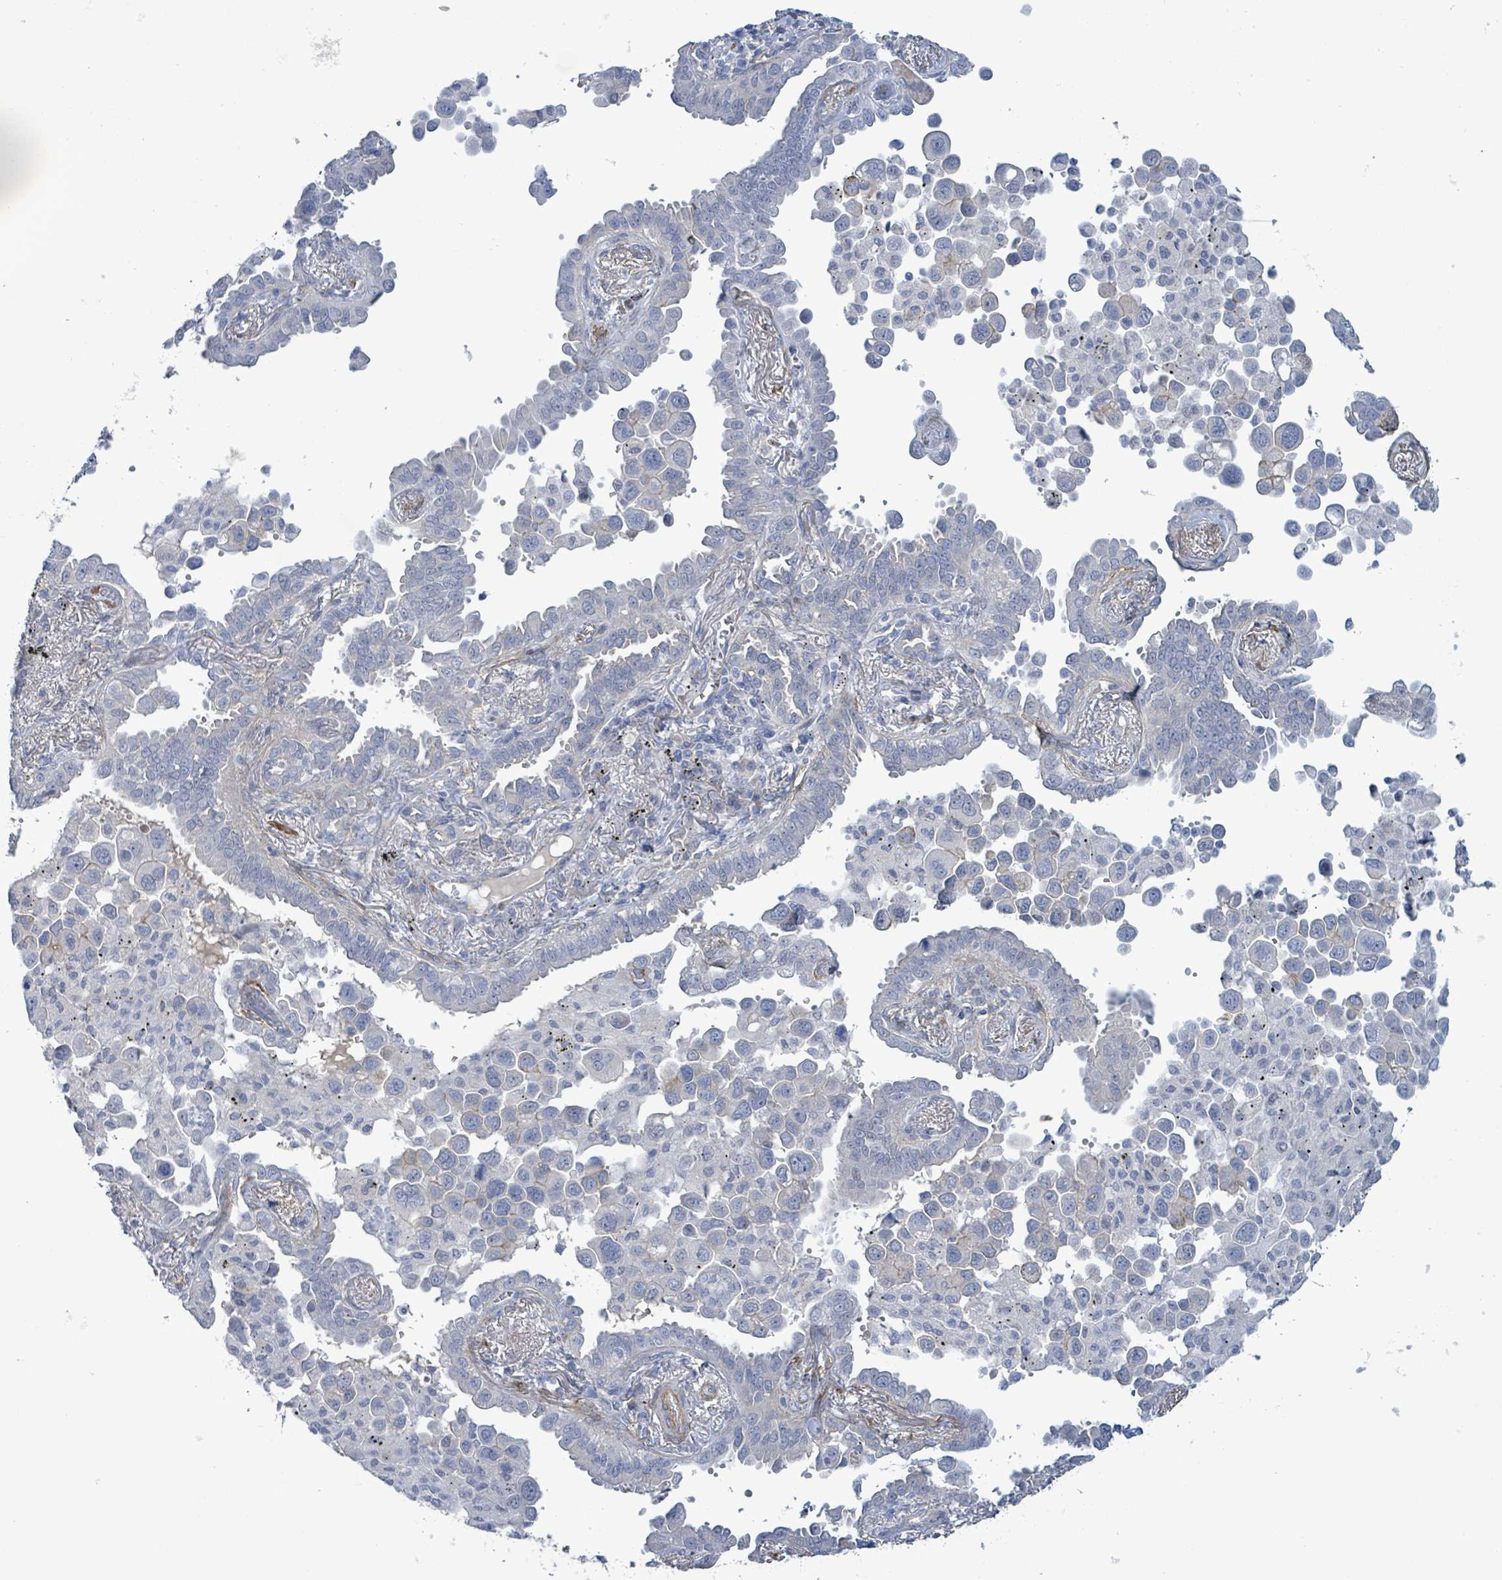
{"staining": {"intensity": "negative", "quantity": "none", "location": "none"}, "tissue": "lung cancer", "cell_type": "Tumor cells", "image_type": "cancer", "snomed": [{"axis": "morphology", "description": "Adenocarcinoma, NOS"}, {"axis": "topography", "description": "Lung"}], "caption": "The image shows no staining of tumor cells in lung adenocarcinoma.", "gene": "DMRTC1B", "patient": {"sex": "male", "age": 67}}